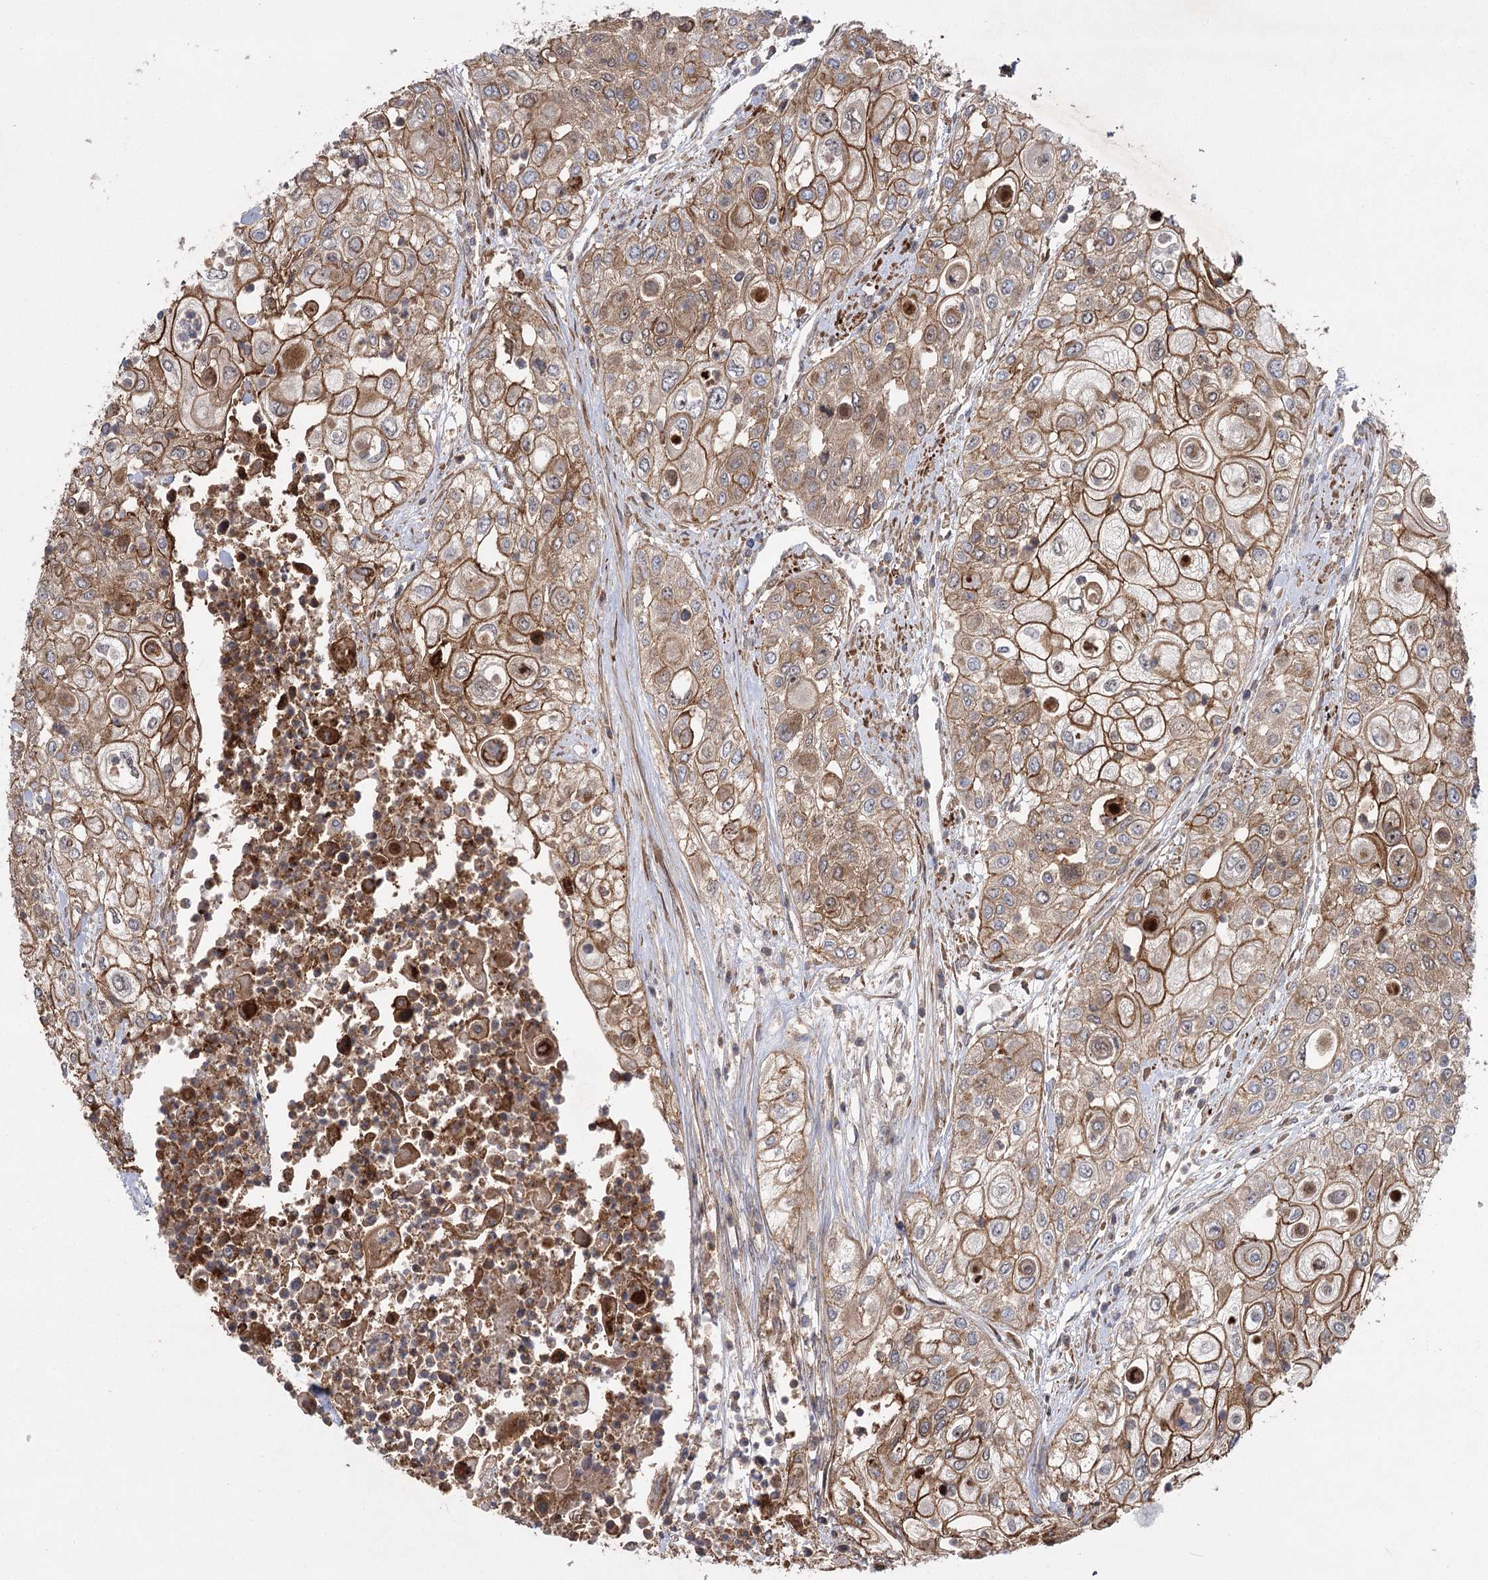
{"staining": {"intensity": "moderate", "quantity": ">75%", "location": "cytoplasmic/membranous"}, "tissue": "urothelial cancer", "cell_type": "Tumor cells", "image_type": "cancer", "snomed": [{"axis": "morphology", "description": "Urothelial carcinoma, High grade"}, {"axis": "topography", "description": "Urinary bladder"}], "caption": "The image demonstrates a brown stain indicating the presence of a protein in the cytoplasmic/membranous of tumor cells in urothelial carcinoma (high-grade).", "gene": "KCNN2", "patient": {"sex": "female", "age": 79}}